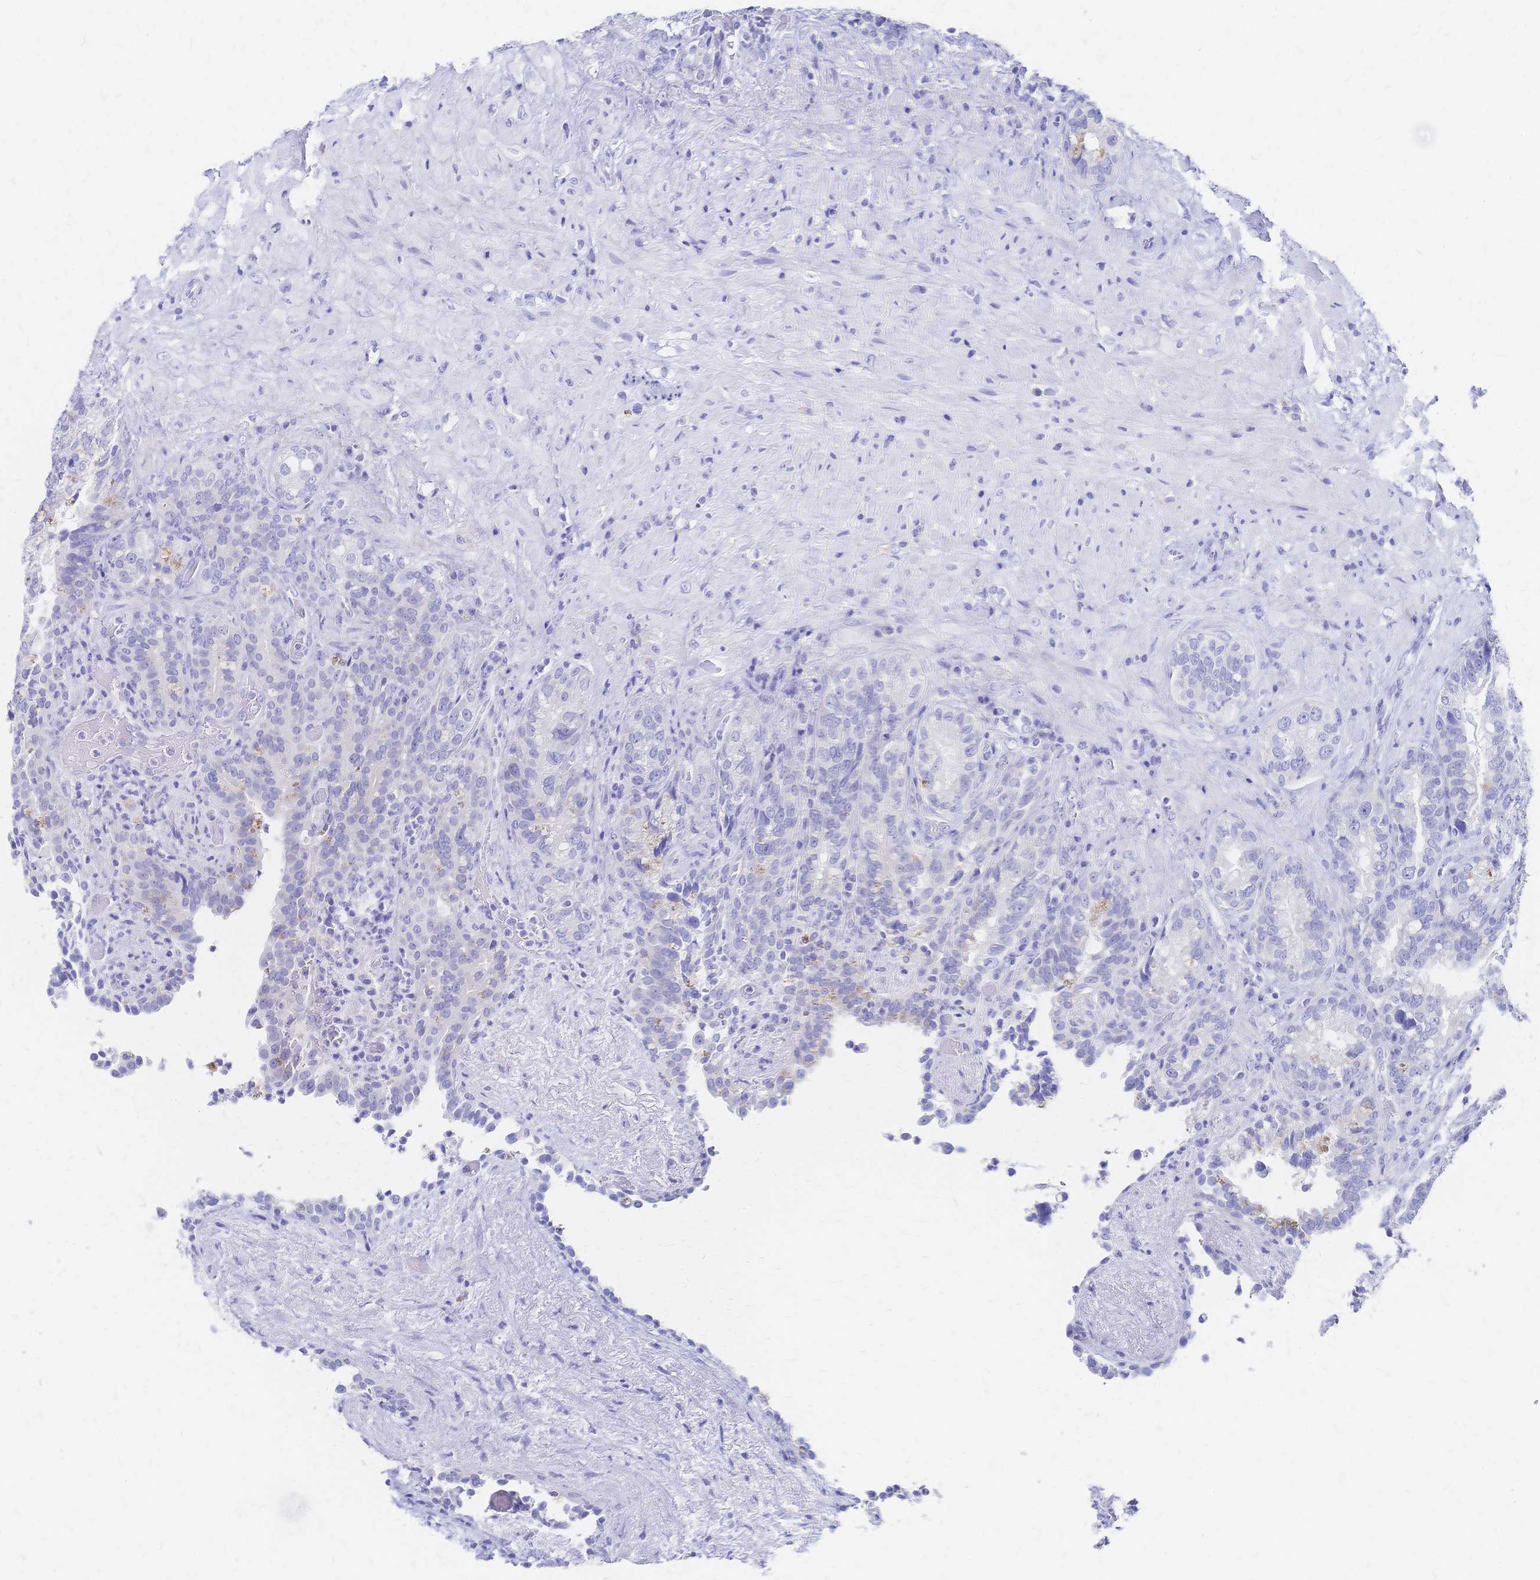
{"staining": {"intensity": "negative", "quantity": "none", "location": "none"}, "tissue": "seminal vesicle", "cell_type": "Glandular cells", "image_type": "normal", "snomed": [{"axis": "morphology", "description": "Normal tissue, NOS"}, {"axis": "topography", "description": "Seminal veicle"}], "caption": "The image displays no staining of glandular cells in normal seminal vesicle. The staining is performed using DAB (3,3'-diaminobenzidine) brown chromogen with nuclei counter-stained in using hematoxylin.", "gene": "SLC5A1", "patient": {"sex": "male", "age": 68}}